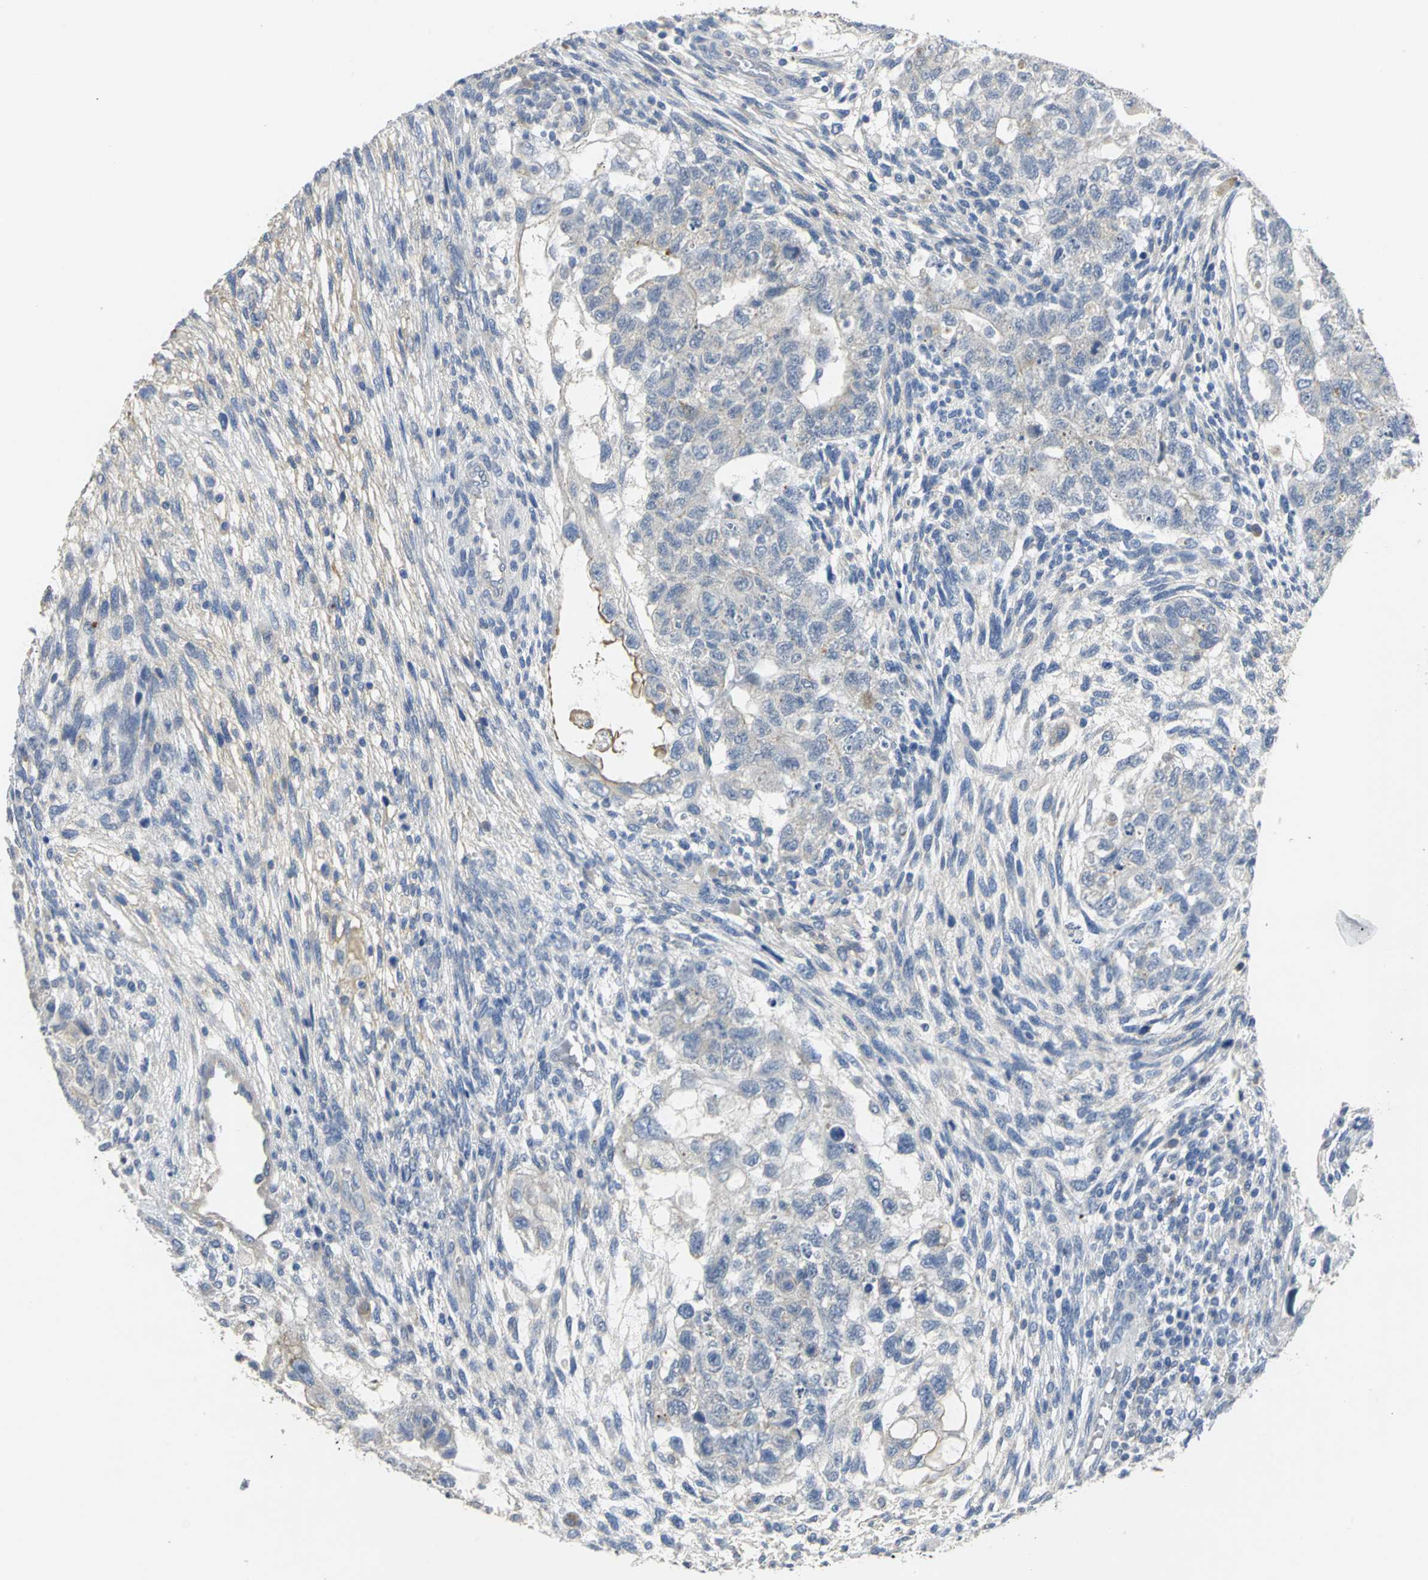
{"staining": {"intensity": "negative", "quantity": "none", "location": "none"}, "tissue": "testis cancer", "cell_type": "Tumor cells", "image_type": "cancer", "snomed": [{"axis": "morphology", "description": "Normal tissue, NOS"}, {"axis": "morphology", "description": "Carcinoma, Embryonal, NOS"}, {"axis": "topography", "description": "Testis"}], "caption": "The photomicrograph reveals no significant positivity in tumor cells of embryonal carcinoma (testis).", "gene": "IL17RB", "patient": {"sex": "male", "age": 36}}